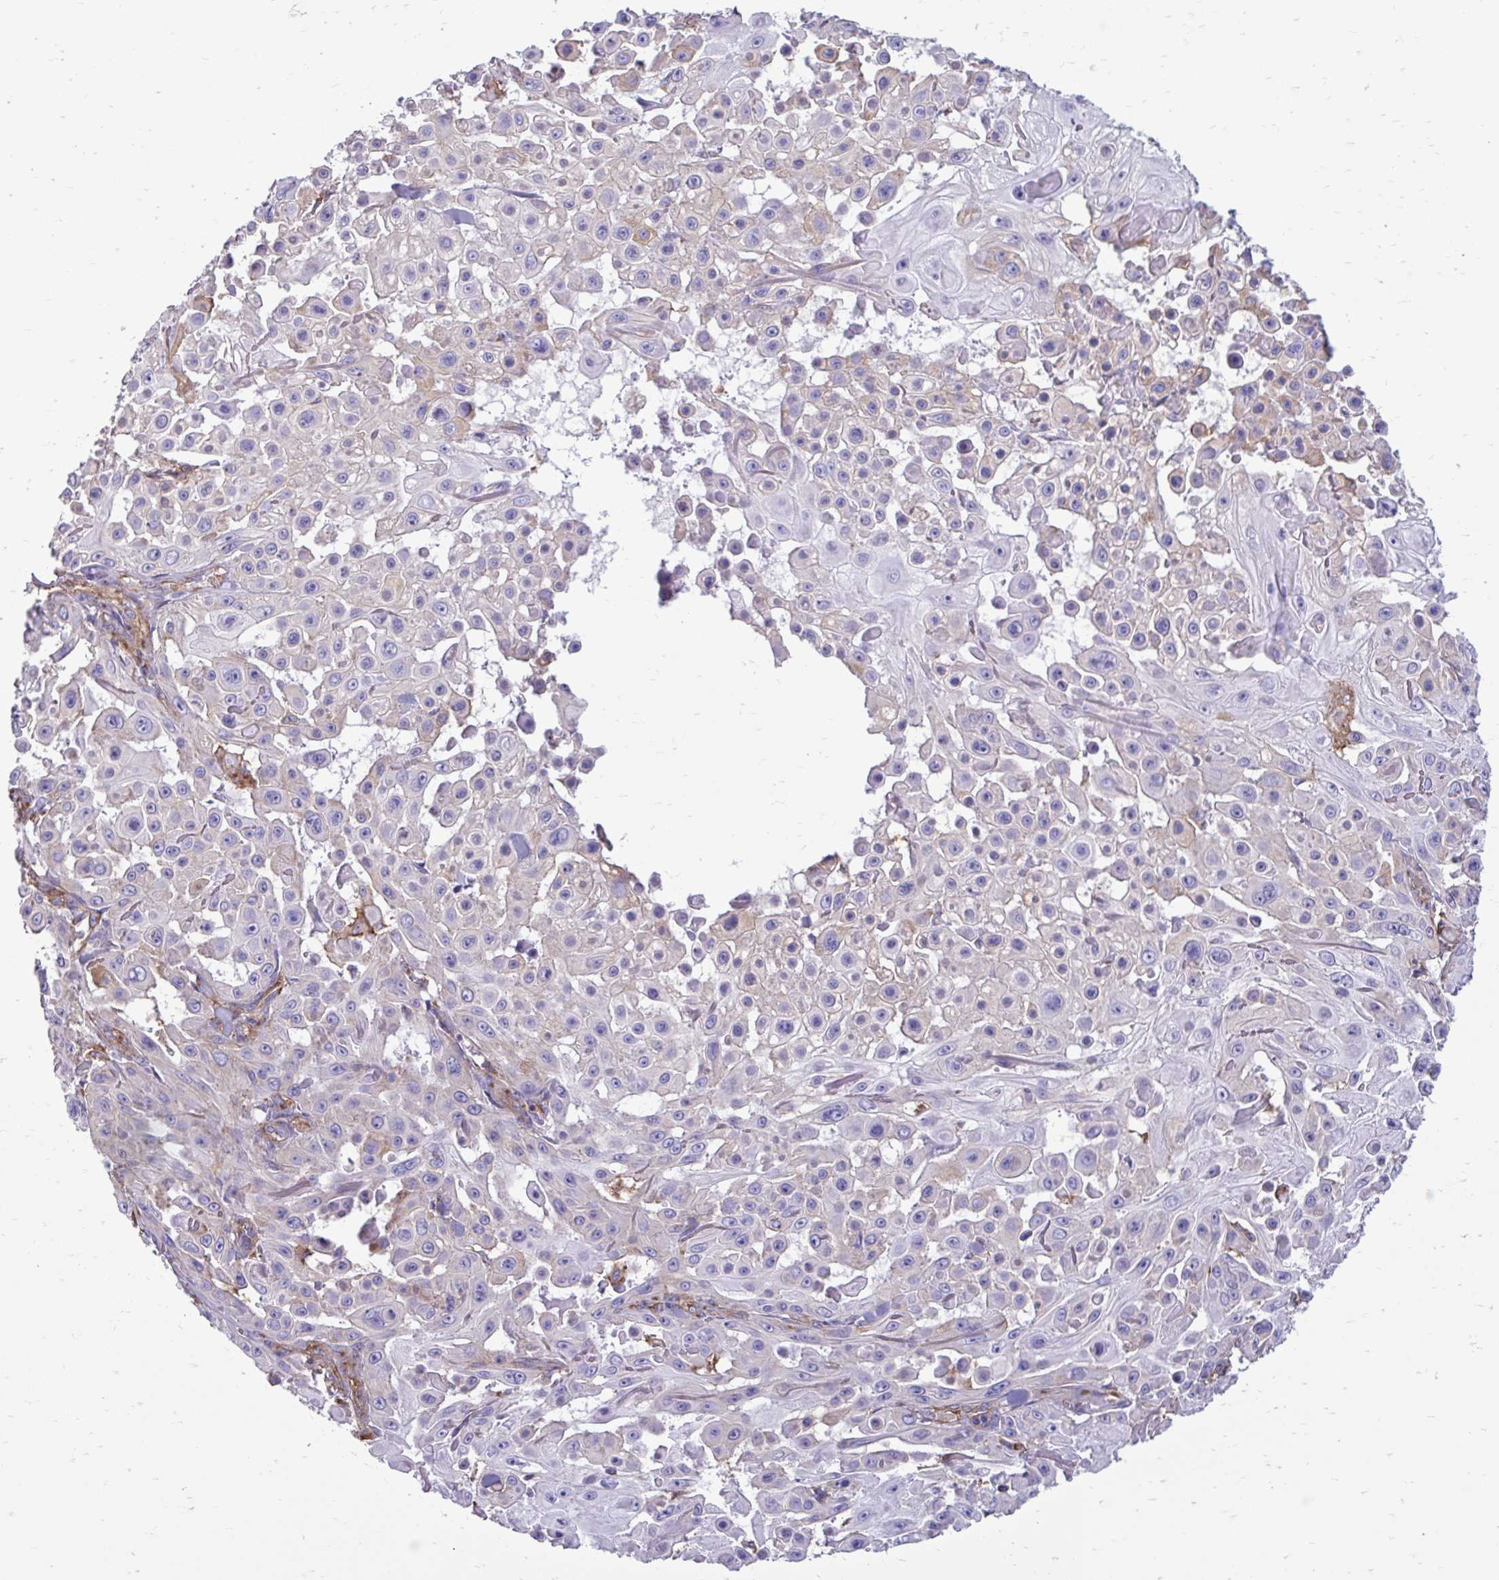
{"staining": {"intensity": "negative", "quantity": "none", "location": "none"}, "tissue": "skin cancer", "cell_type": "Tumor cells", "image_type": "cancer", "snomed": [{"axis": "morphology", "description": "Squamous cell carcinoma, NOS"}, {"axis": "topography", "description": "Skin"}], "caption": "Squamous cell carcinoma (skin) was stained to show a protein in brown. There is no significant staining in tumor cells.", "gene": "CLTA", "patient": {"sex": "male", "age": 91}}